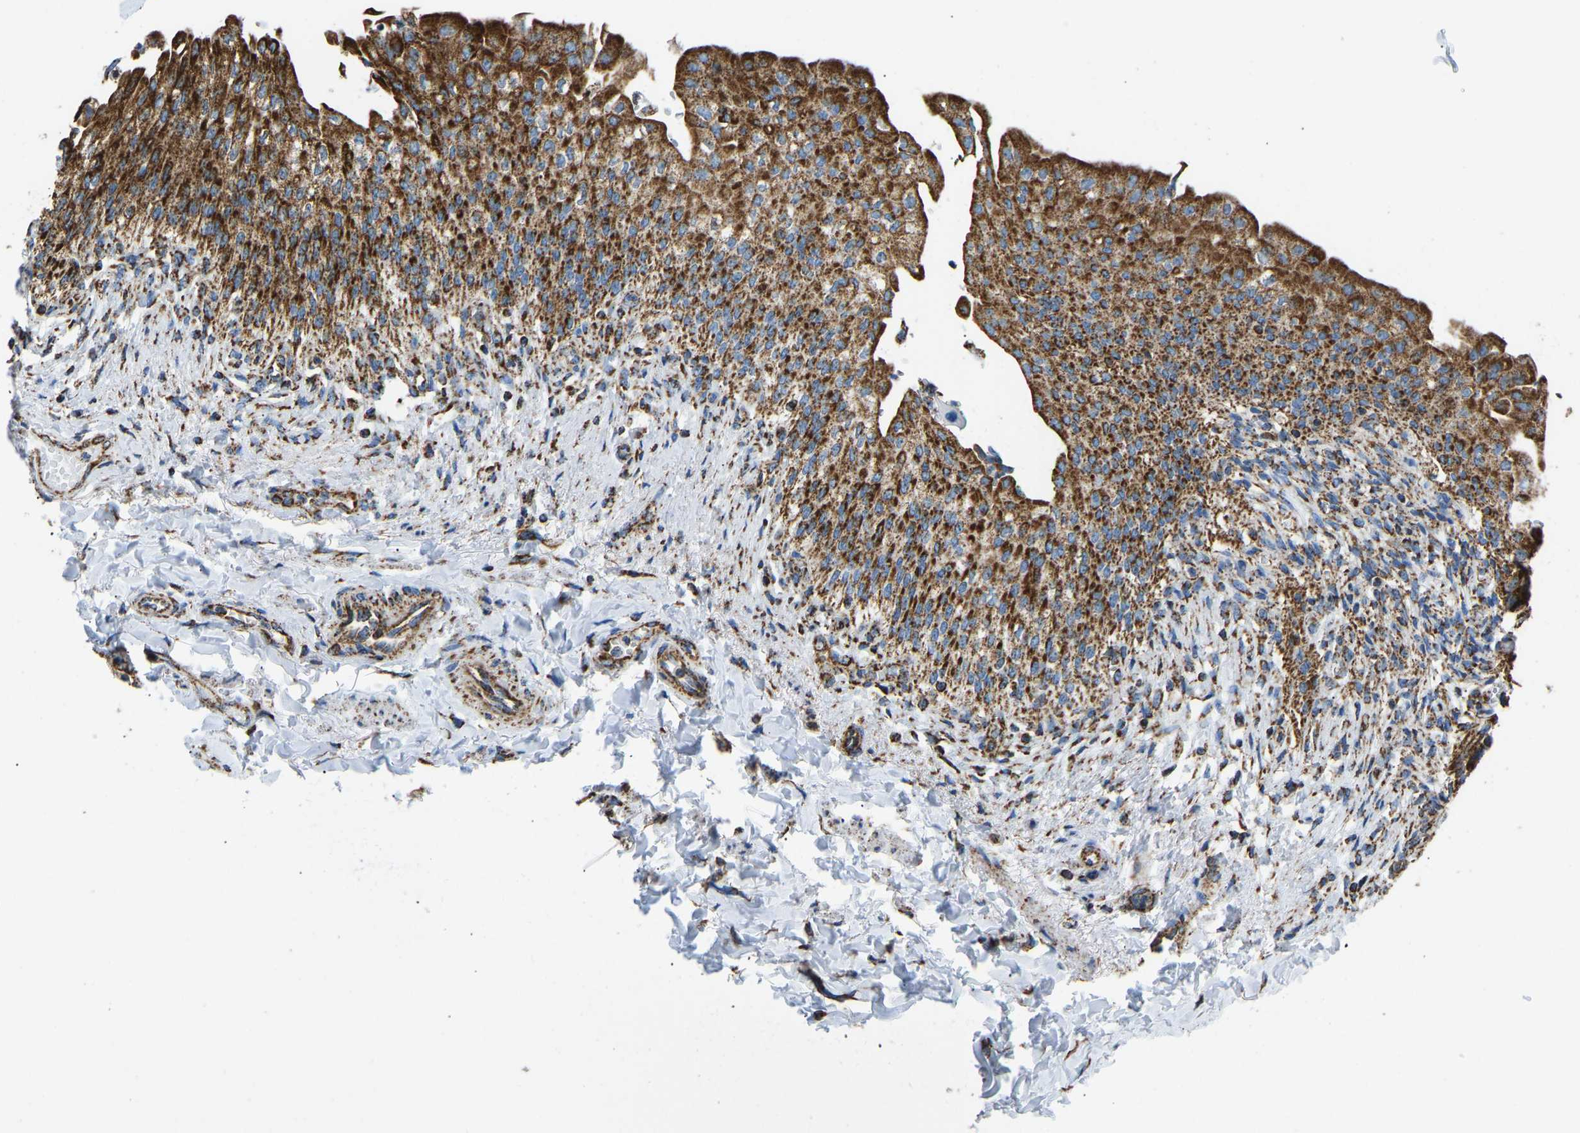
{"staining": {"intensity": "strong", "quantity": ">75%", "location": "cytoplasmic/membranous"}, "tissue": "urinary bladder", "cell_type": "Urothelial cells", "image_type": "normal", "snomed": [{"axis": "morphology", "description": "Normal tissue, NOS"}, {"axis": "topography", "description": "Urinary bladder"}], "caption": "Urothelial cells display strong cytoplasmic/membranous positivity in approximately >75% of cells in benign urinary bladder.", "gene": "IRX6", "patient": {"sex": "female", "age": 60}}